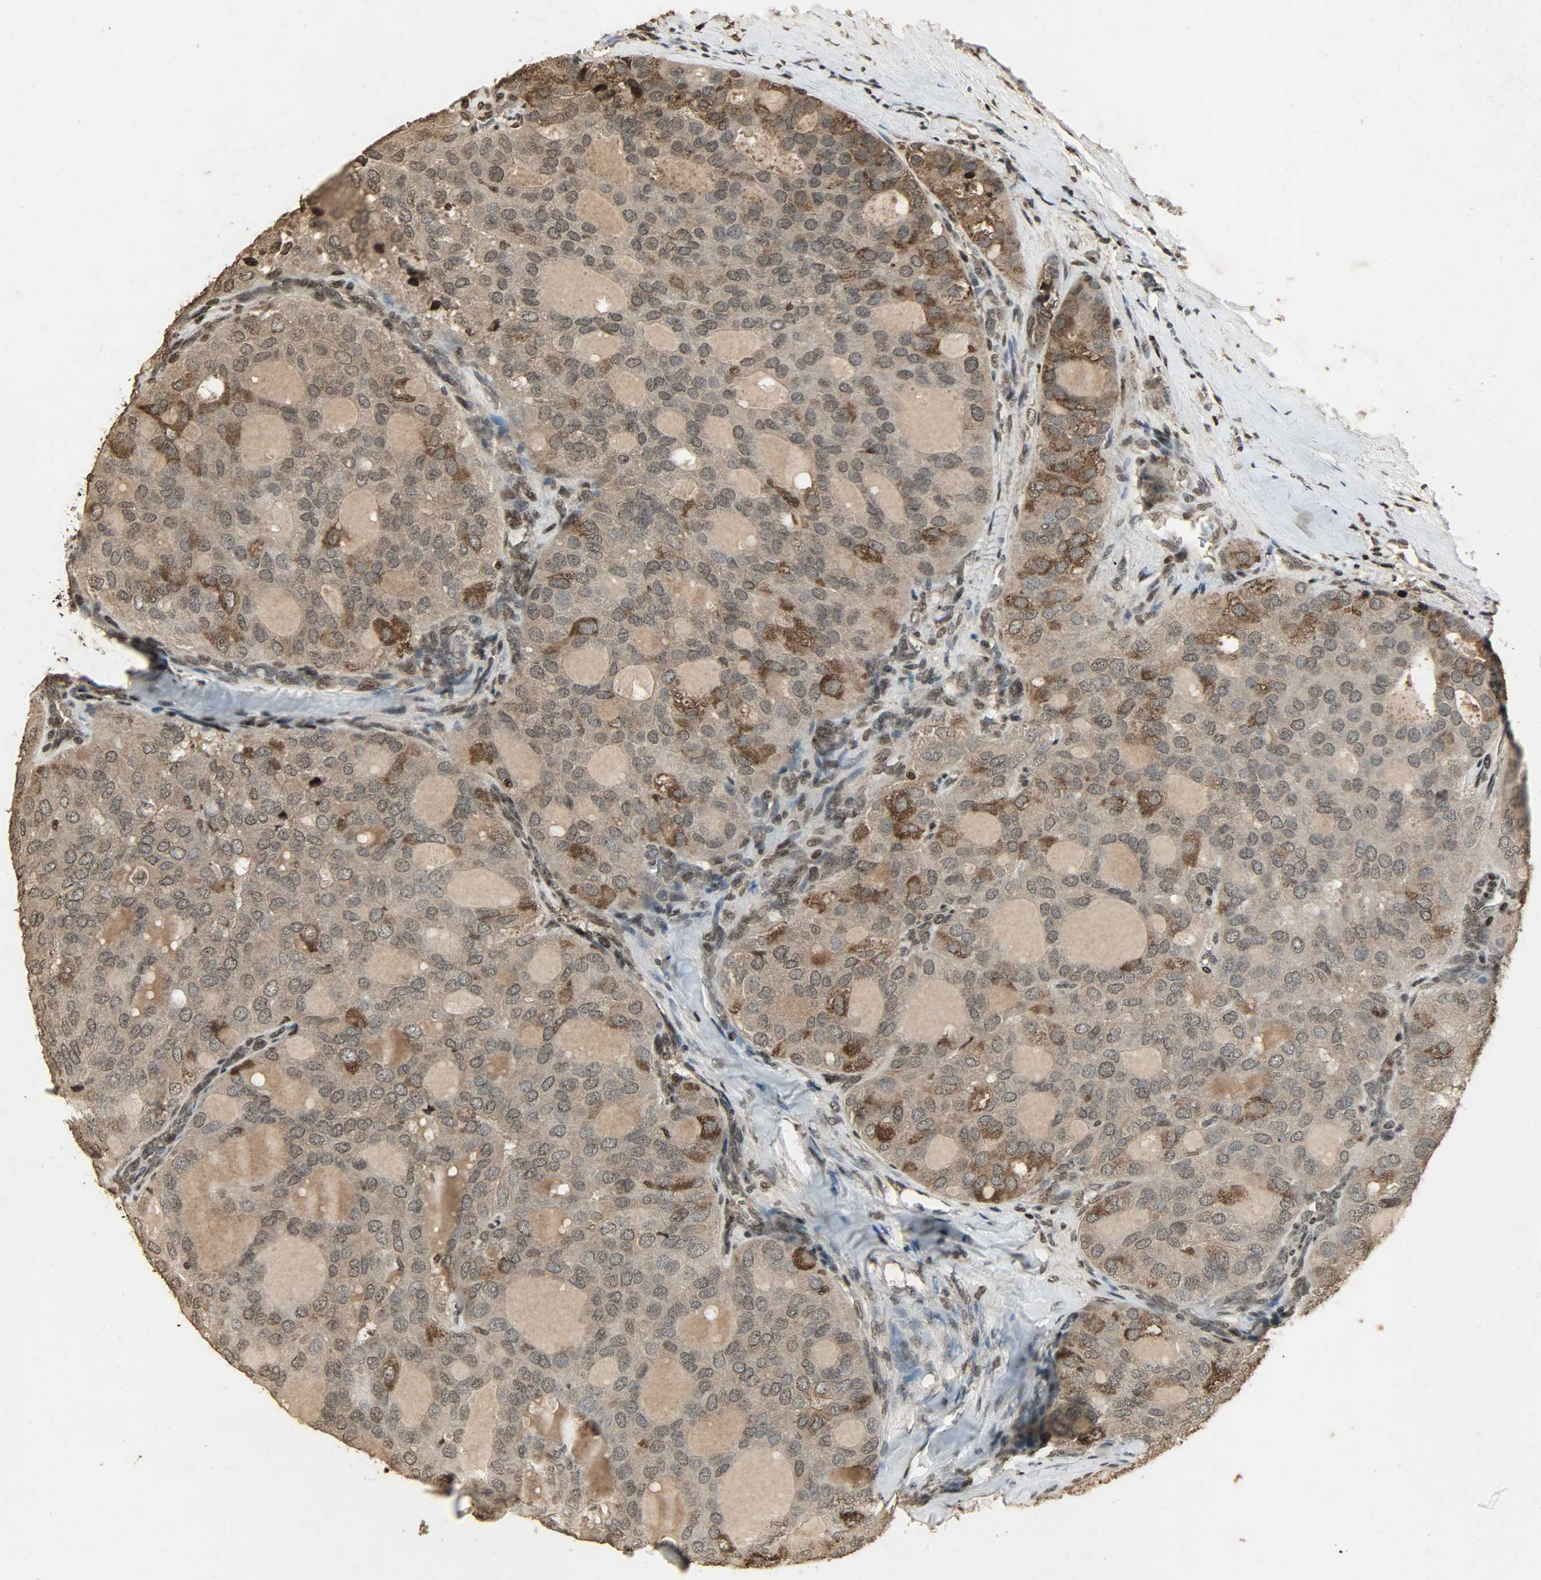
{"staining": {"intensity": "moderate", "quantity": ">75%", "location": "cytoplasmic/membranous,nuclear"}, "tissue": "thyroid cancer", "cell_type": "Tumor cells", "image_type": "cancer", "snomed": [{"axis": "morphology", "description": "Follicular adenoma carcinoma, NOS"}, {"axis": "topography", "description": "Thyroid gland"}], "caption": "Immunohistochemical staining of follicular adenoma carcinoma (thyroid) displays moderate cytoplasmic/membranous and nuclear protein expression in about >75% of tumor cells. (Brightfield microscopy of DAB IHC at high magnification).", "gene": "PPP3R1", "patient": {"sex": "male", "age": 75}}